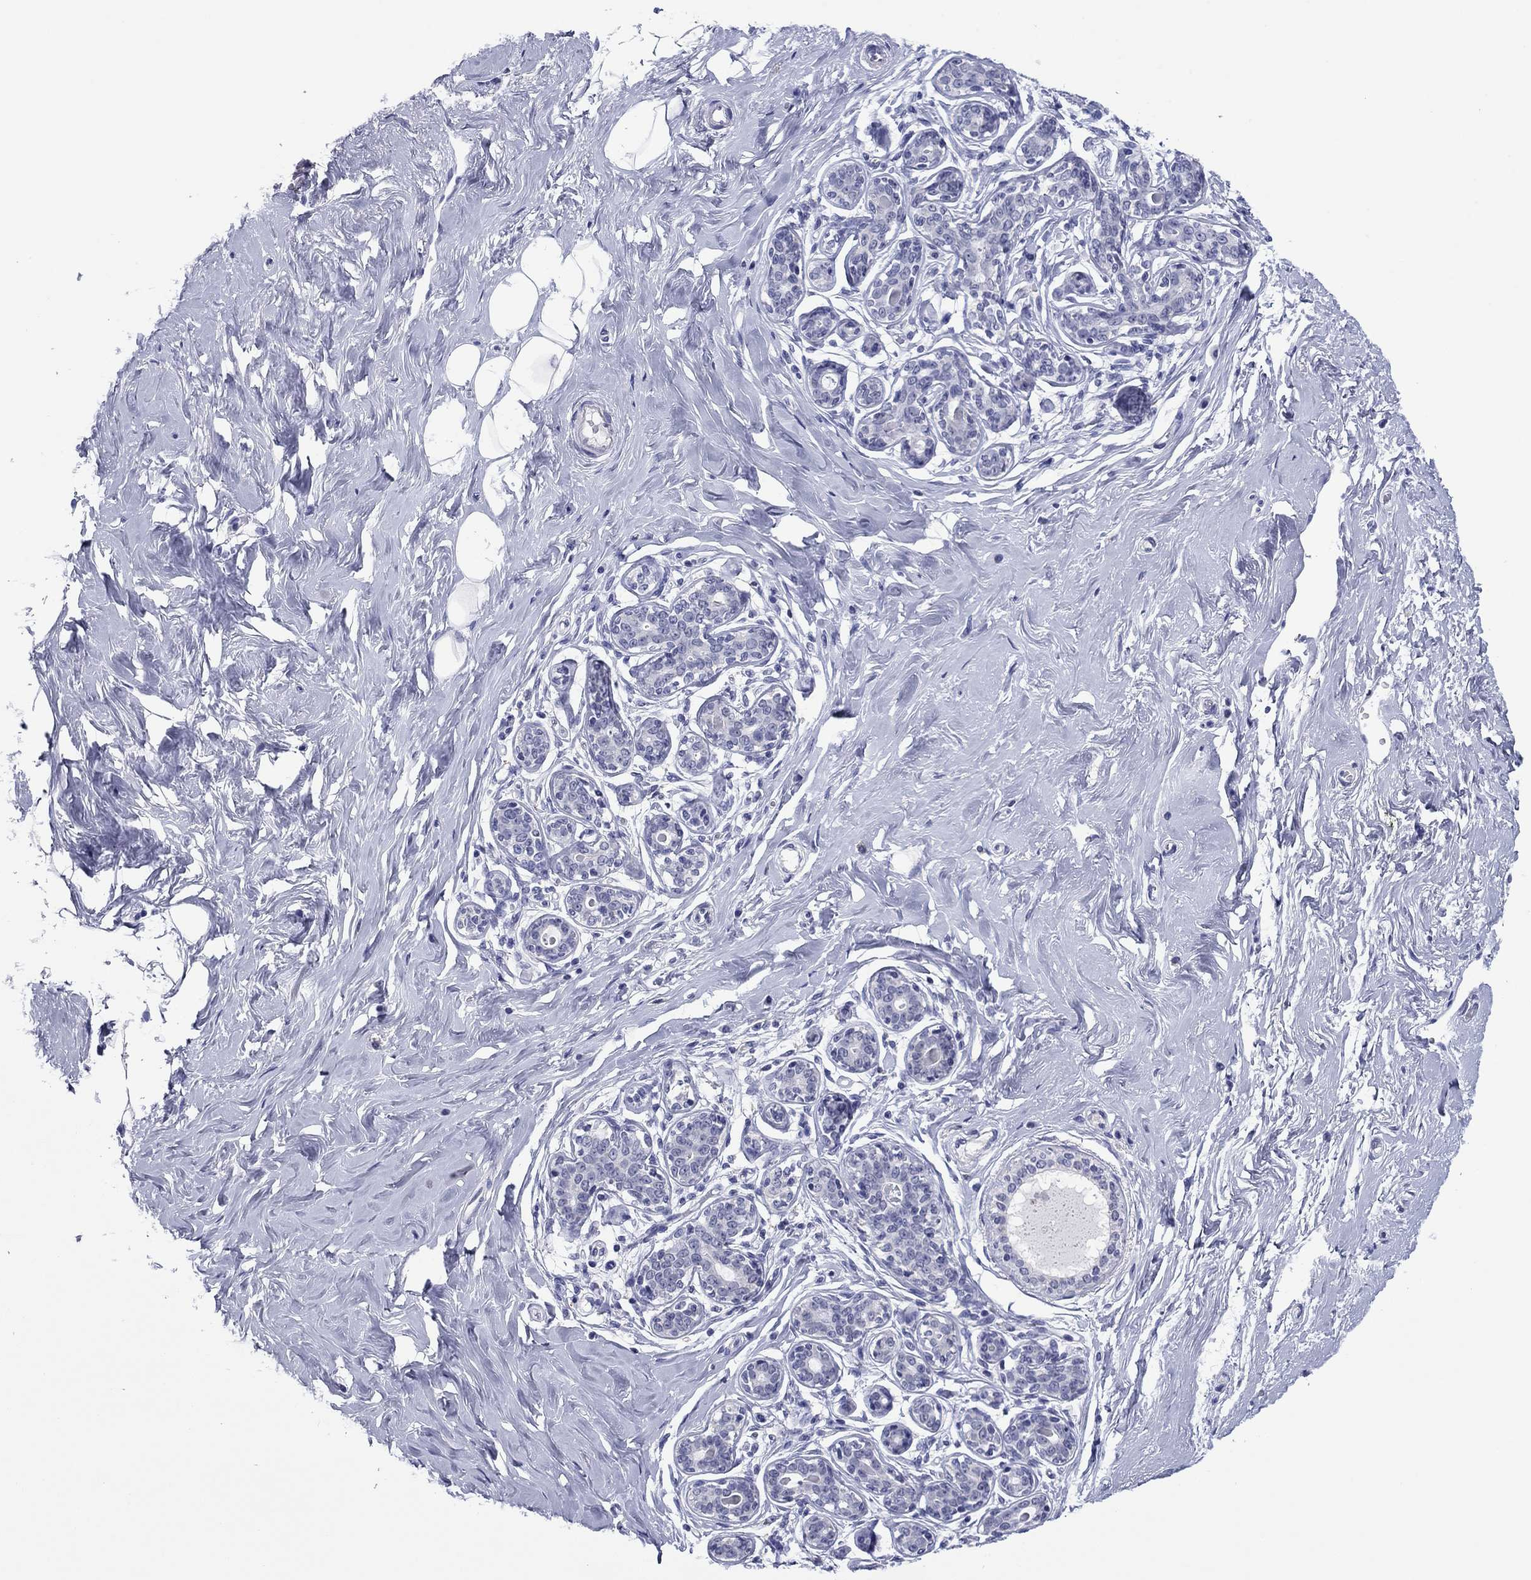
{"staining": {"intensity": "negative", "quantity": "none", "location": "none"}, "tissue": "breast", "cell_type": "Adipocytes", "image_type": "normal", "snomed": [{"axis": "morphology", "description": "Normal tissue, NOS"}, {"axis": "topography", "description": "Skin"}, {"axis": "topography", "description": "Breast"}], "caption": "Image shows no significant protein positivity in adipocytes of normal breast. (DAB (3,3'-diaminobenzidine) IHC visualized using brightfield microscopy, high magnification).", "gene": "TCFL5", "patient": {"sex": "female", "age": 43}}